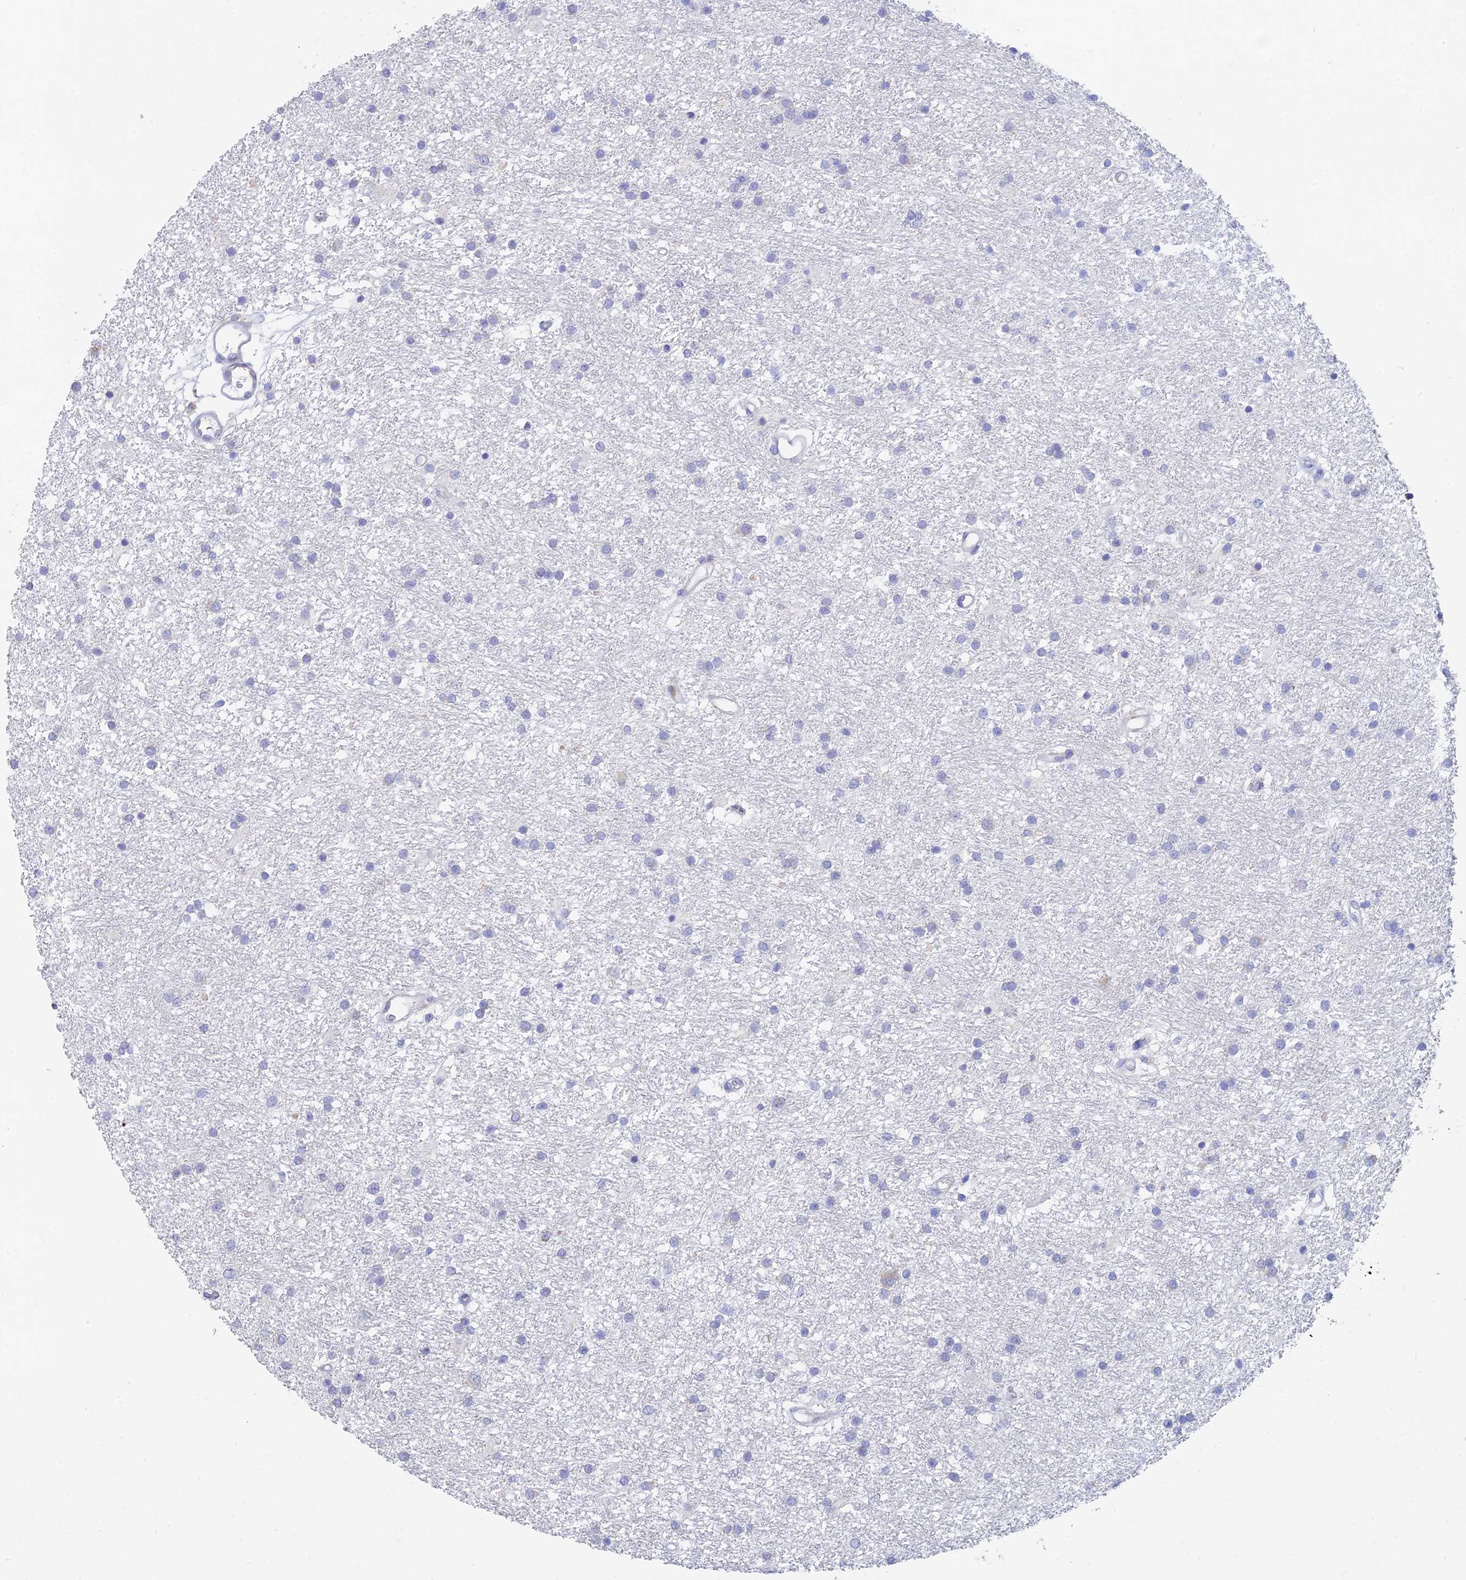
{"staining": {"intensity": "negative", "quantity": "none", "location": "none"}, "tissue": "glioma", "cell_type": "Tumor cells", "image_type": "cancer", "snomed": [{"axis": "morphology", "description": "Glioma, malignant, High grade"}, {"axis": "topography", "description": "Brain"}], "caption": "The histopathology image shows no staining of tumor cells in malignant high-grade glioma.", "gene": "WDR35", "patient": {"sex": "male", "age": 77}}